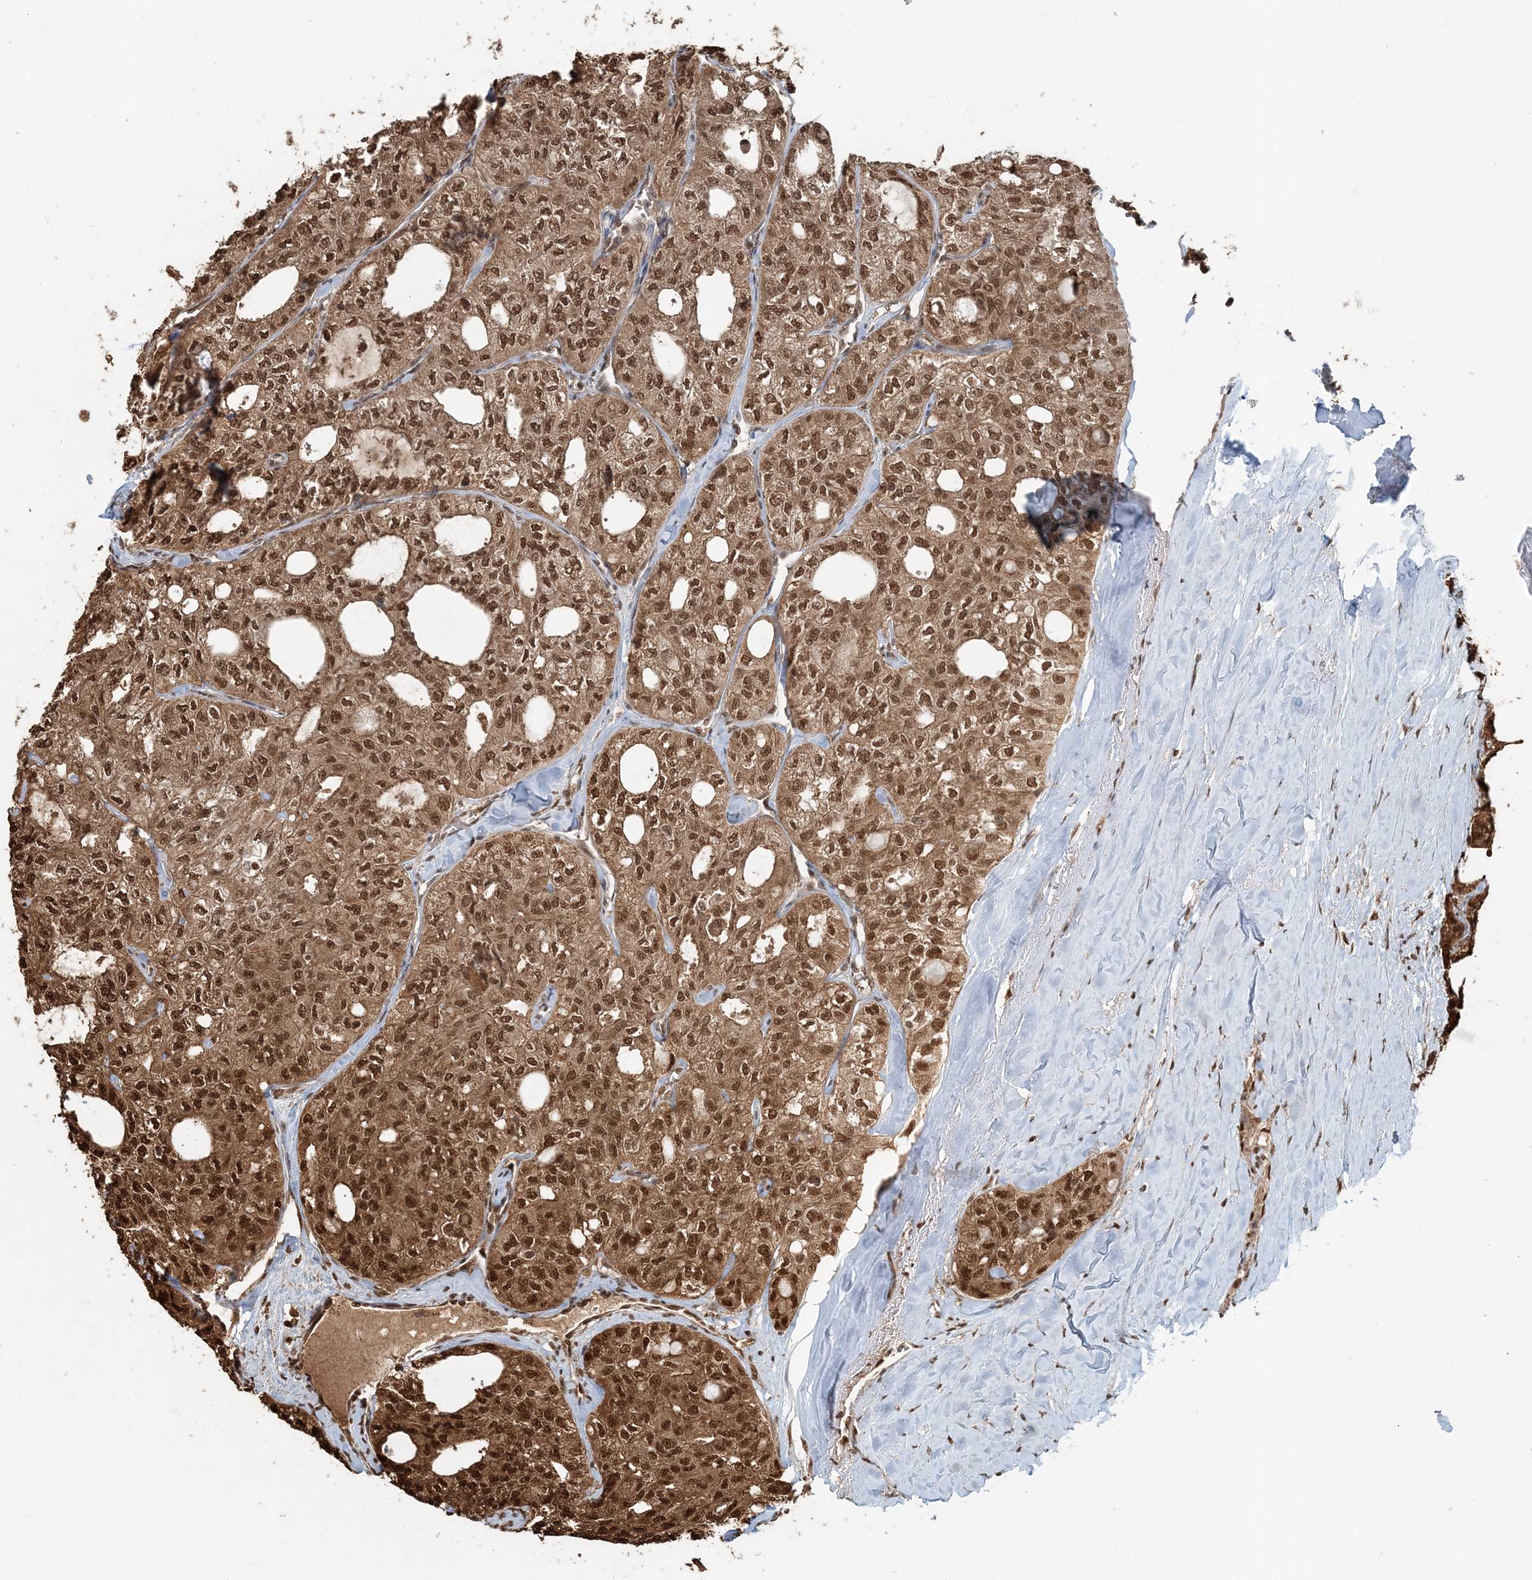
{"staining": {"intensity": "moderate", "quantity": ">75%", "location": "cytoplasmic/membranous,nuclear"}, "tissue": "thyroid cancer", "cell_type": "Tumor cells", "image_type": "cancer", "snomed": [{"axis": "morphology", "description": "Follicular adenoma carcinoma, NOS"}, {"axis": "topography", "description": "Thyroid gland"}], "caption": "Thyroid follicular adenoma carcinoma was stained to show a protein in brown. There is medium levels of moderate cytoplasmic/membranous and nuclear positivity in about >75% of tumor cells. (DAB (3,3'-diaminobenzidine) = brown stain, brightfield microscopy at high magnification).", "gene": "ARHGAP35", "patient": {"sex": "male", "age": 75}}